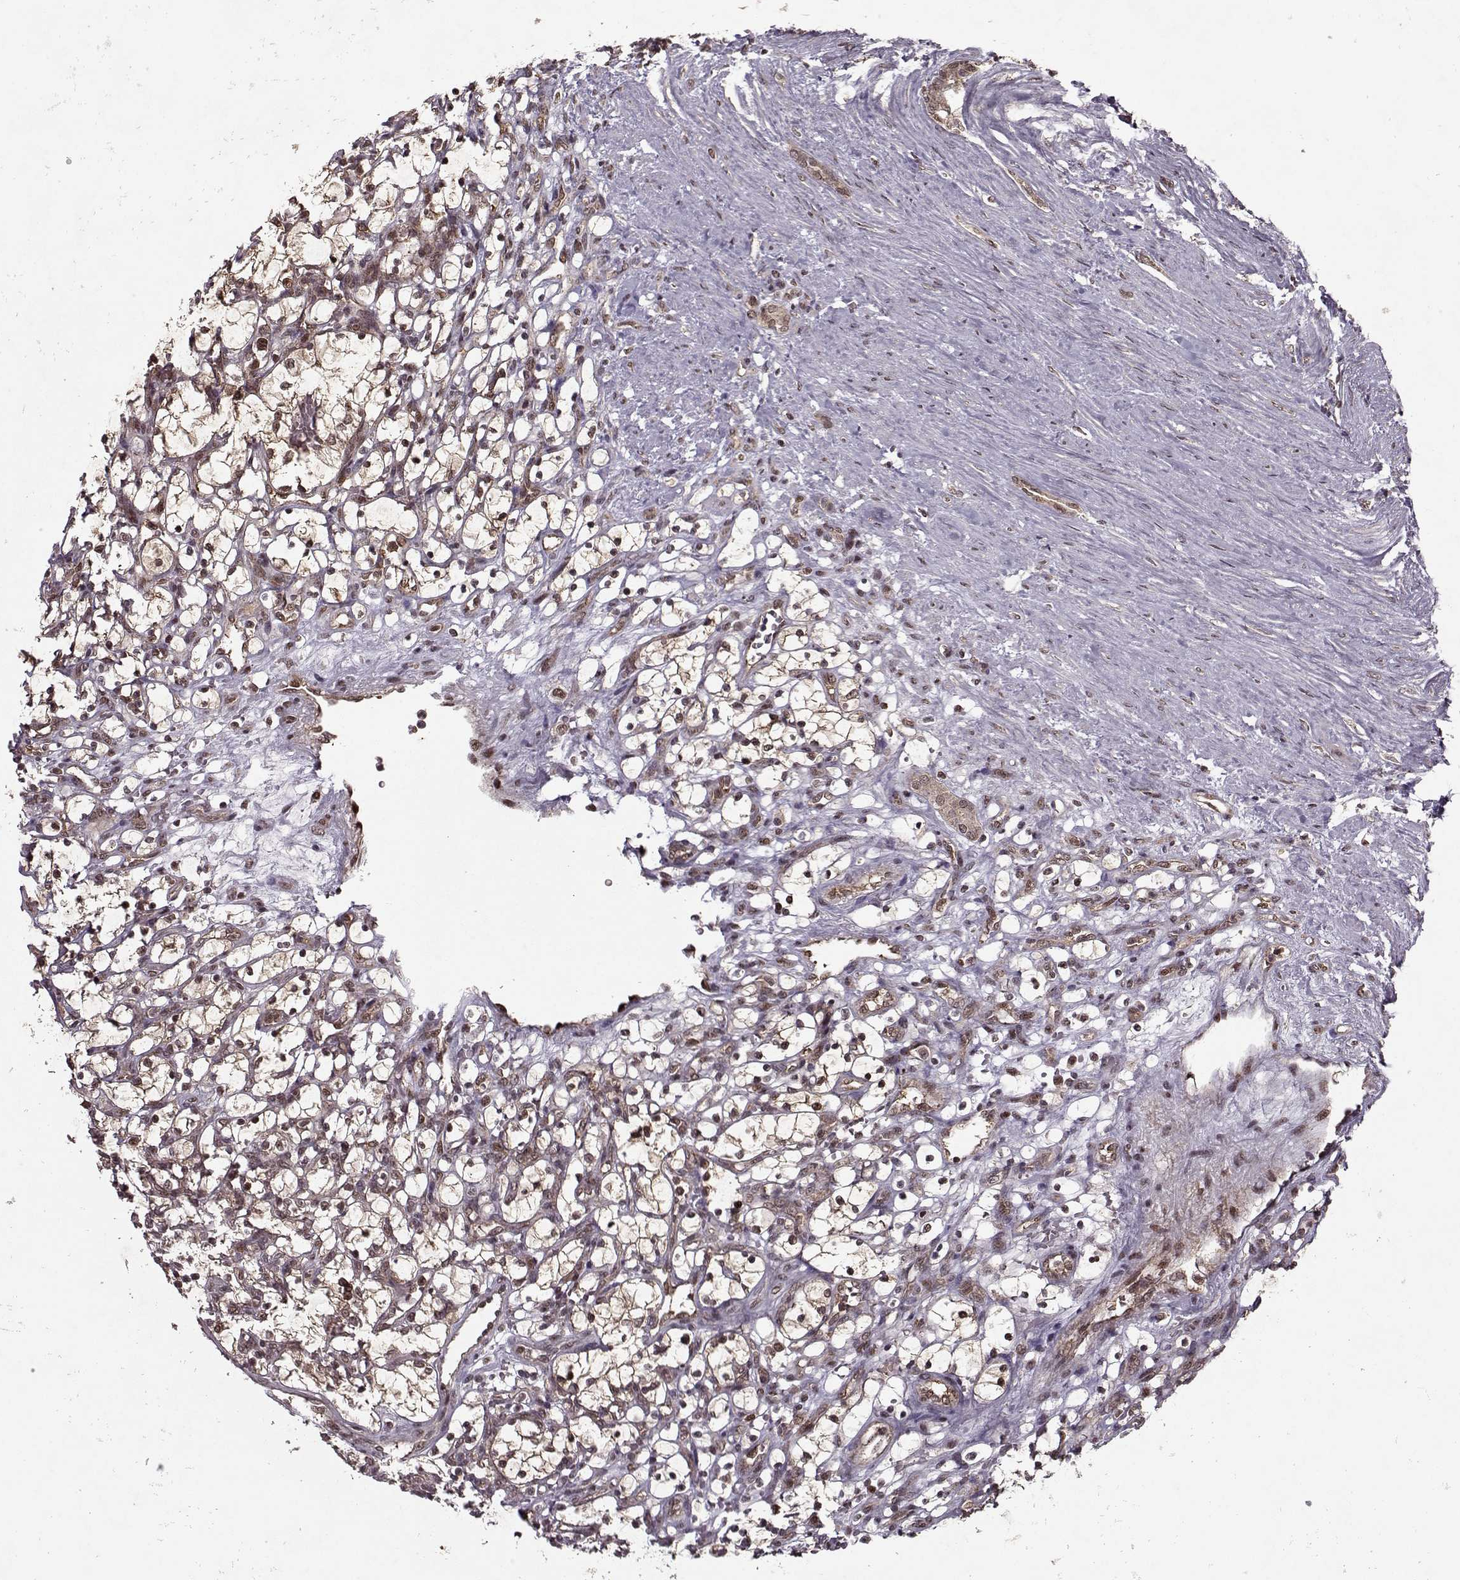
{"staining": {"intensity": "moderate", "quantity": ">75%", "location": "cytoplasmic/membranous,nuclear"}, "tissue": "renal cancer", "cell_type": "Tumor cells", "image_type": "cancer", "snomed": [{"axis": "morphology", "description": "Adenocarcinoma, NOS"}, {"axis": "topography", "description": "Kidney"}], "caption": "Adenocarcinoma (renal) tissue demonstrates moderate cytoplasmic/membranous and nuclear staining in about >75% of tumor cells, visualized by immunohistochemistry.", "gene": "PSMA7", "patient": {"sex": "female", "age": 69}}